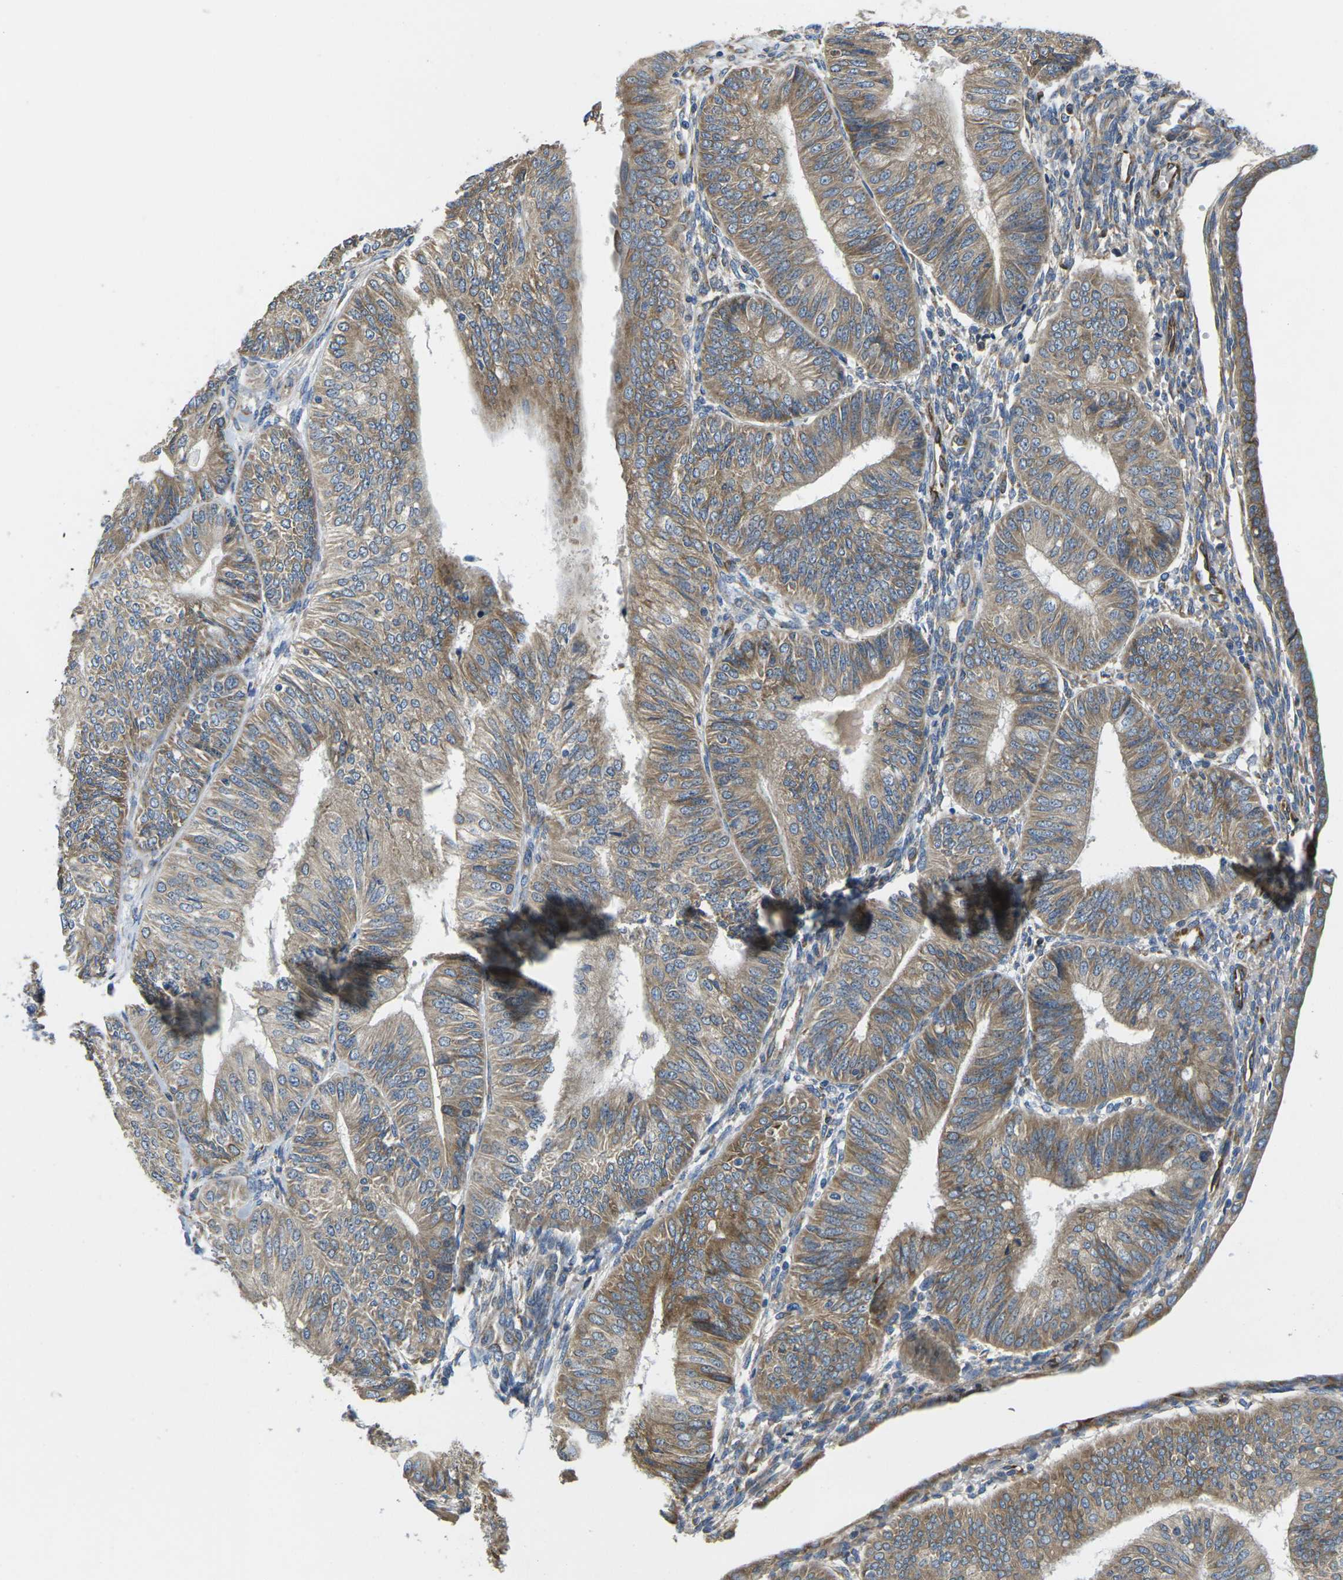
{"staining": {"intensity": "moderate", "quantity": ">75%", "location": "cytoplasmic/membranous"}, "tissue": "endometrial cancer", "cell_type": "Tumor cells", "image_type": "cancer", "snomed": [{"axis": "morphology", "description": "Adenocarcinoma, NOS"}, {"axis": "topography", "description": "Endometrium"}], "caption": "Immunohistochemistry (IHC) micrograph of neoplastic tissue: human endometrial cancer stained using immunohistochemistry displays medium levels of moderate protein expression localized specifically in the cytoplasmic/membranous of tumor cells, appearing as a cytoplasmic/membranous brown color.", "gene": "PDZD8", "patient": {"sex": "female", "age": 58}}